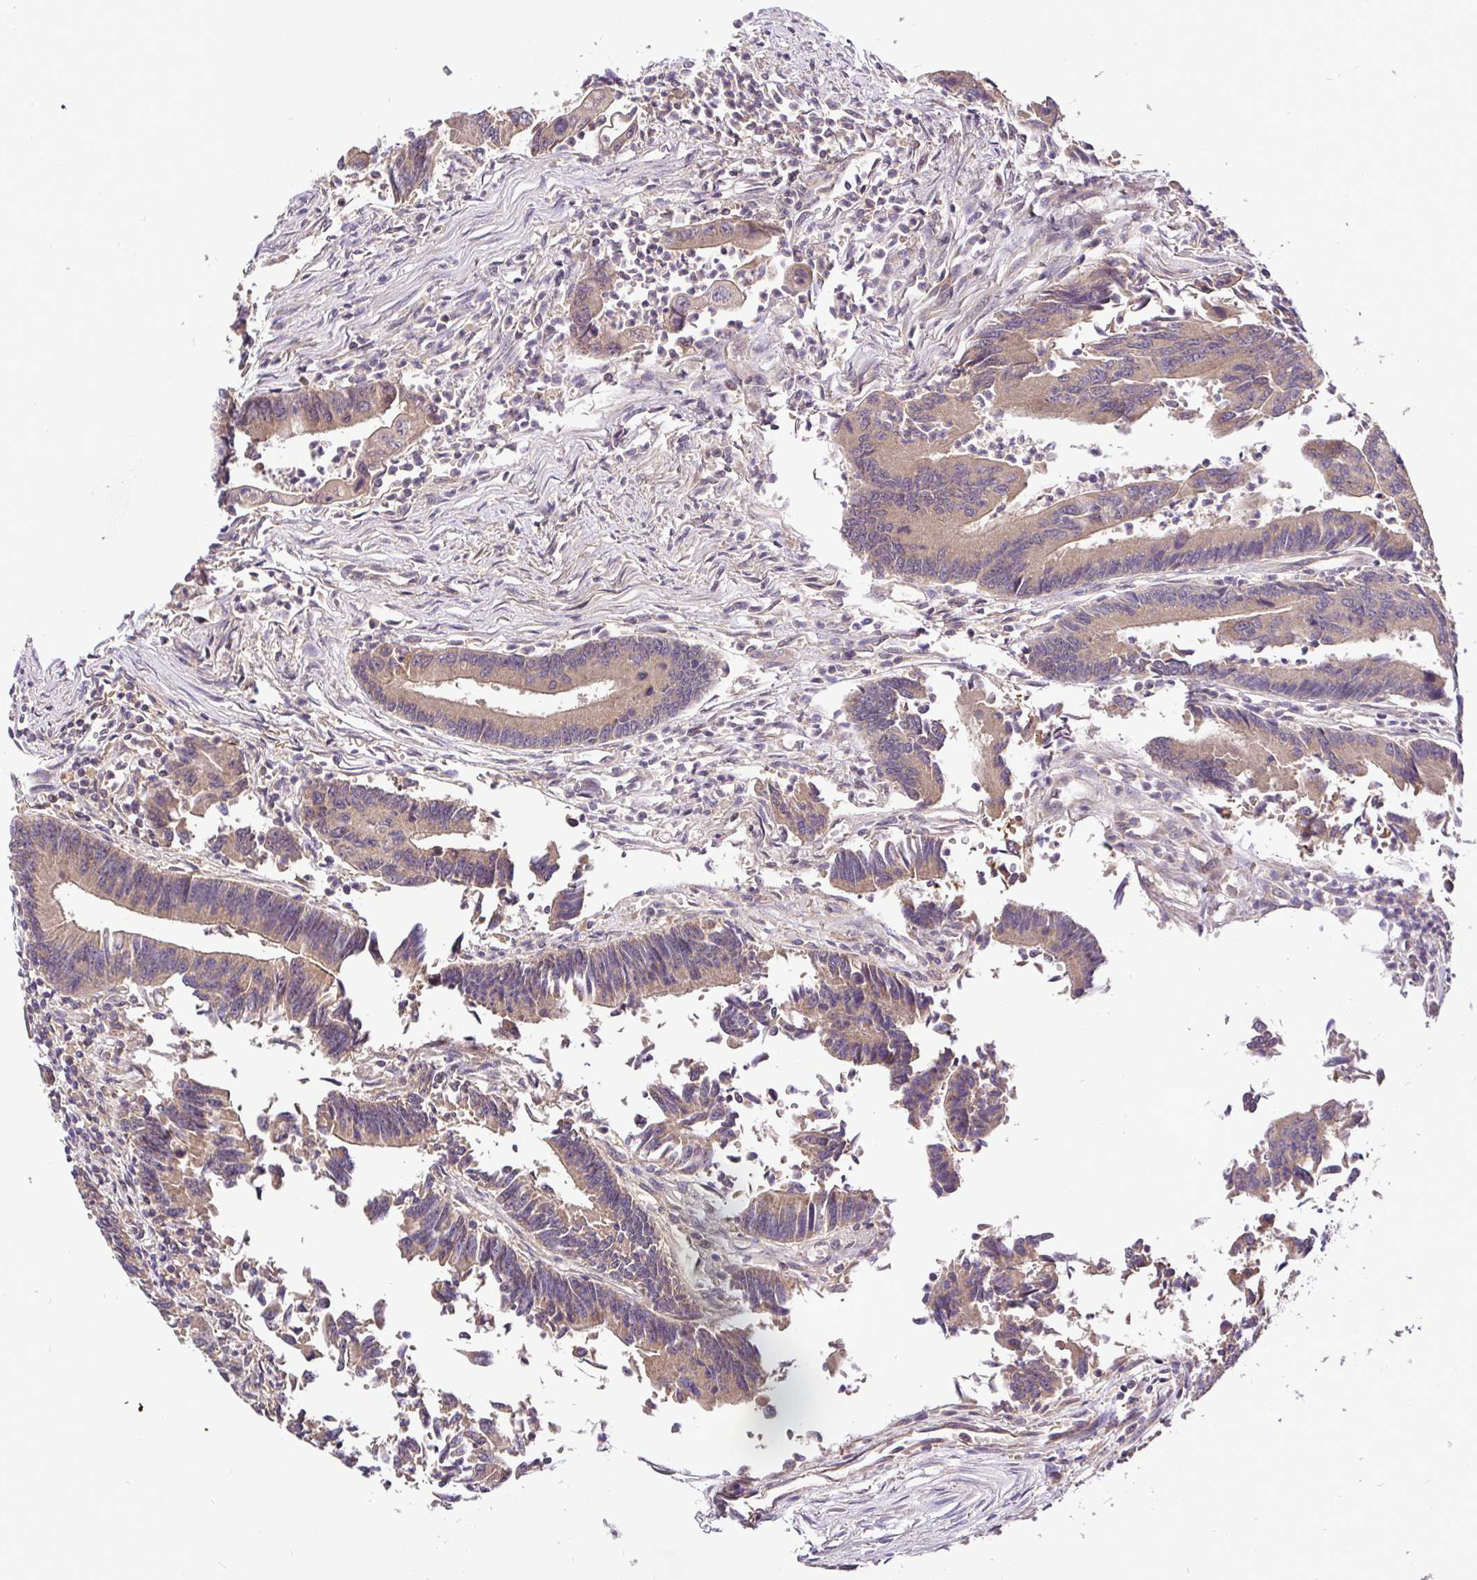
{"staining": {"intensity": "moderate", "quantity": ">75%", "location": "cytoplasmic/membranous"}, "tissue": "colorectal cancer", "cell_type": "Tumor cells", "image_type": "cancer", "snomed": [{"axis": "morphology", "description": "Adenocarcinoma, NOS"}, {"axis": "topography", "description": "Colon"}], "caption": "IHC staining of colorectal cancer, which demonstrates medium levels of moderate cytoplasmic/membranous staining in approximately >75% of tumor cells indicating moderate cytoplasmic/membranous protein positivity. The staining was performed using DAB (3,3'-diaminobenzidine) (brown) for protein detection and nuclei were counterstained in hematoxylin (blue).", "gene": "UBE2M", "patient": {"sex": "female", "age": 67}}